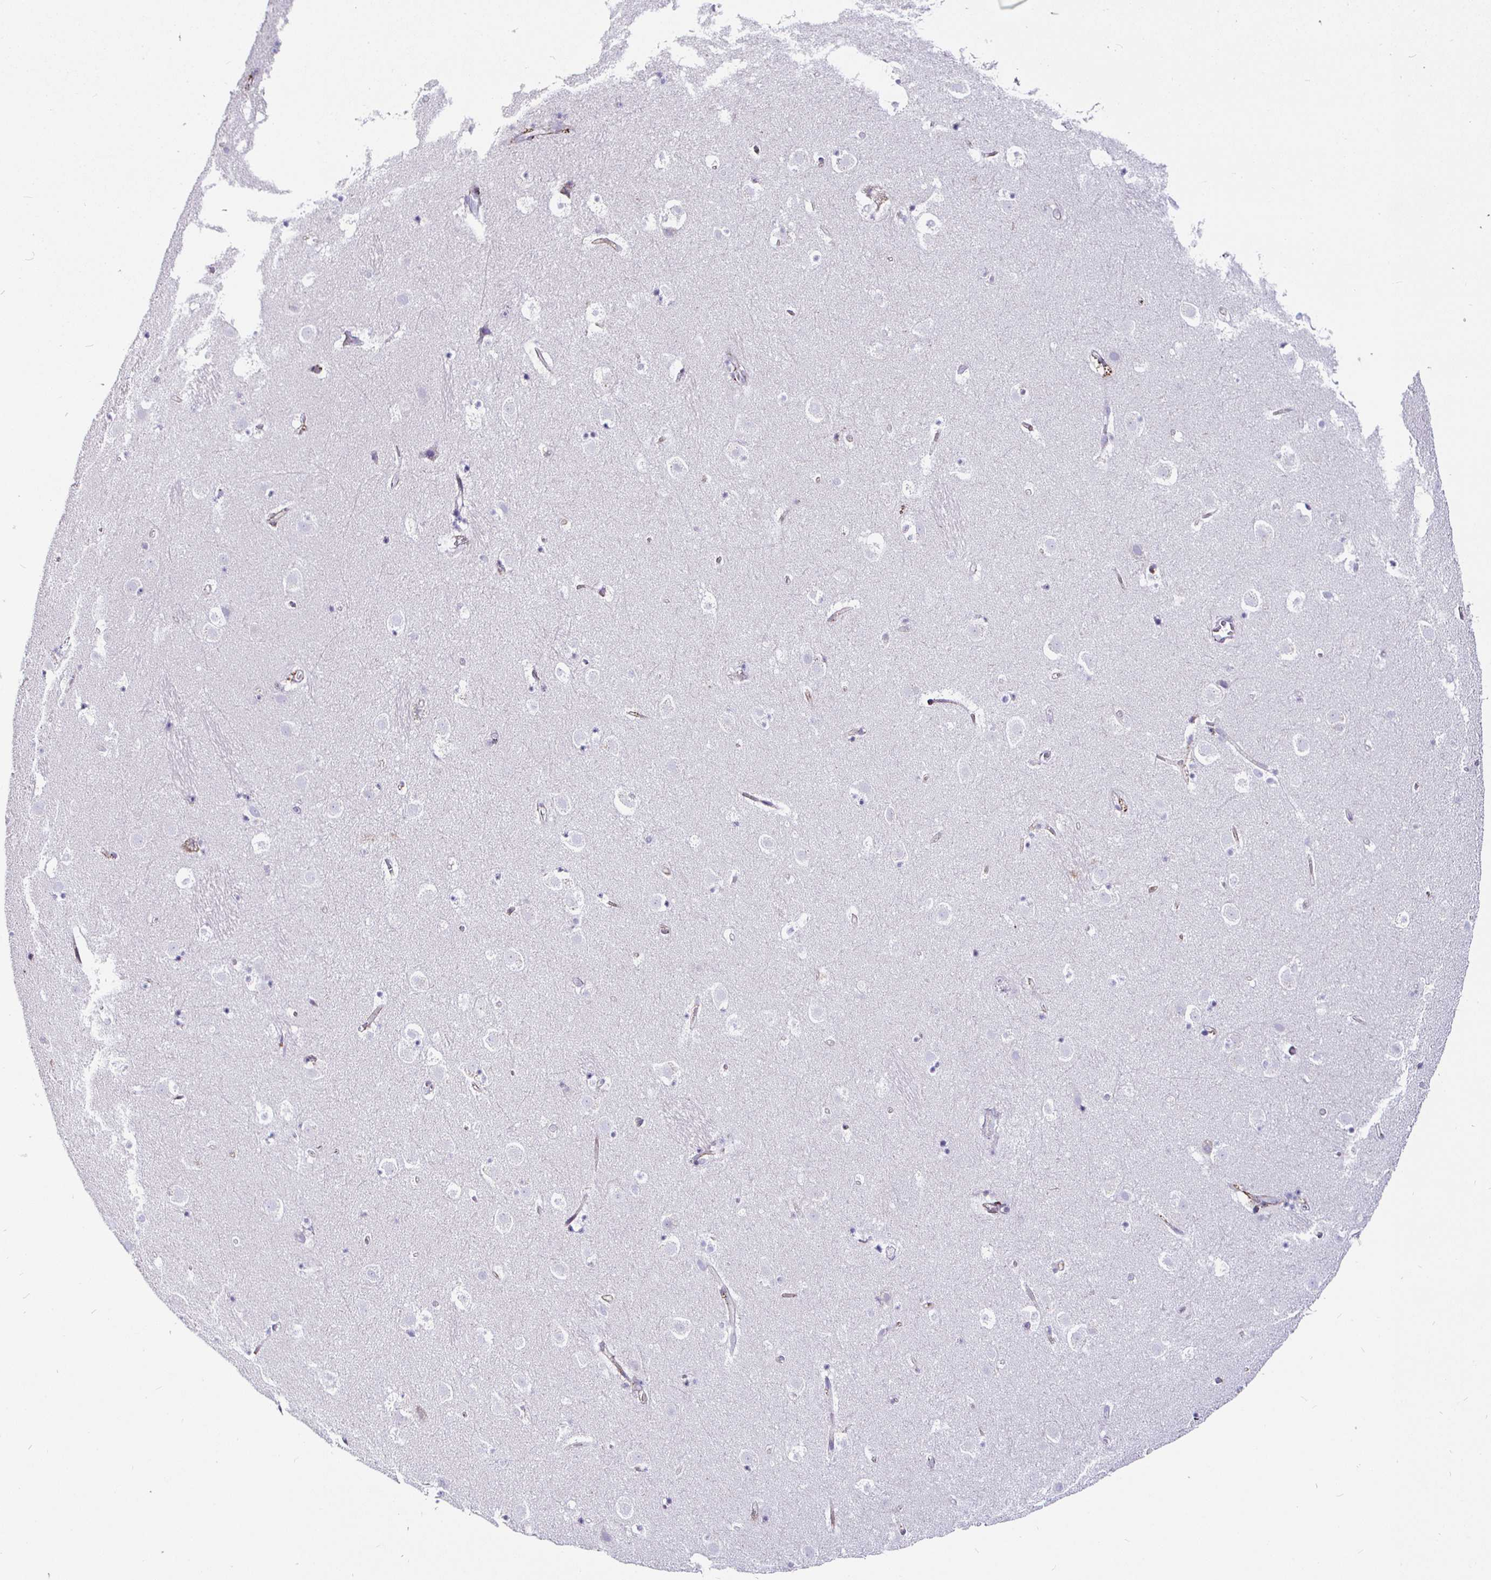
{"staining": {"intensity": "negative", "quantity": "none", "location": "none"}, "tissue": "caudate", "cell_type": "Glial cells", "image_type": "normal", "snomed": [{"axis": "morphology", "description": "Normal tissue, NOS"}, {"axis": "topography", "description": "Lateral ventricle wall"}], "caption": "Immunohistochemistry (IHC) micrograph of benign caudate: caudate stained with DAB (3,3'-diaminobenzidine) shows no significant protein staining in glial cells. The staining was performed using DAB to visualize the protein expression in brown, while the nuclei were stained in blue with hematoxylin (Magnification: 20x).", "gene": "P4HA2", "patient": {"sex": "male", "age": 37}}